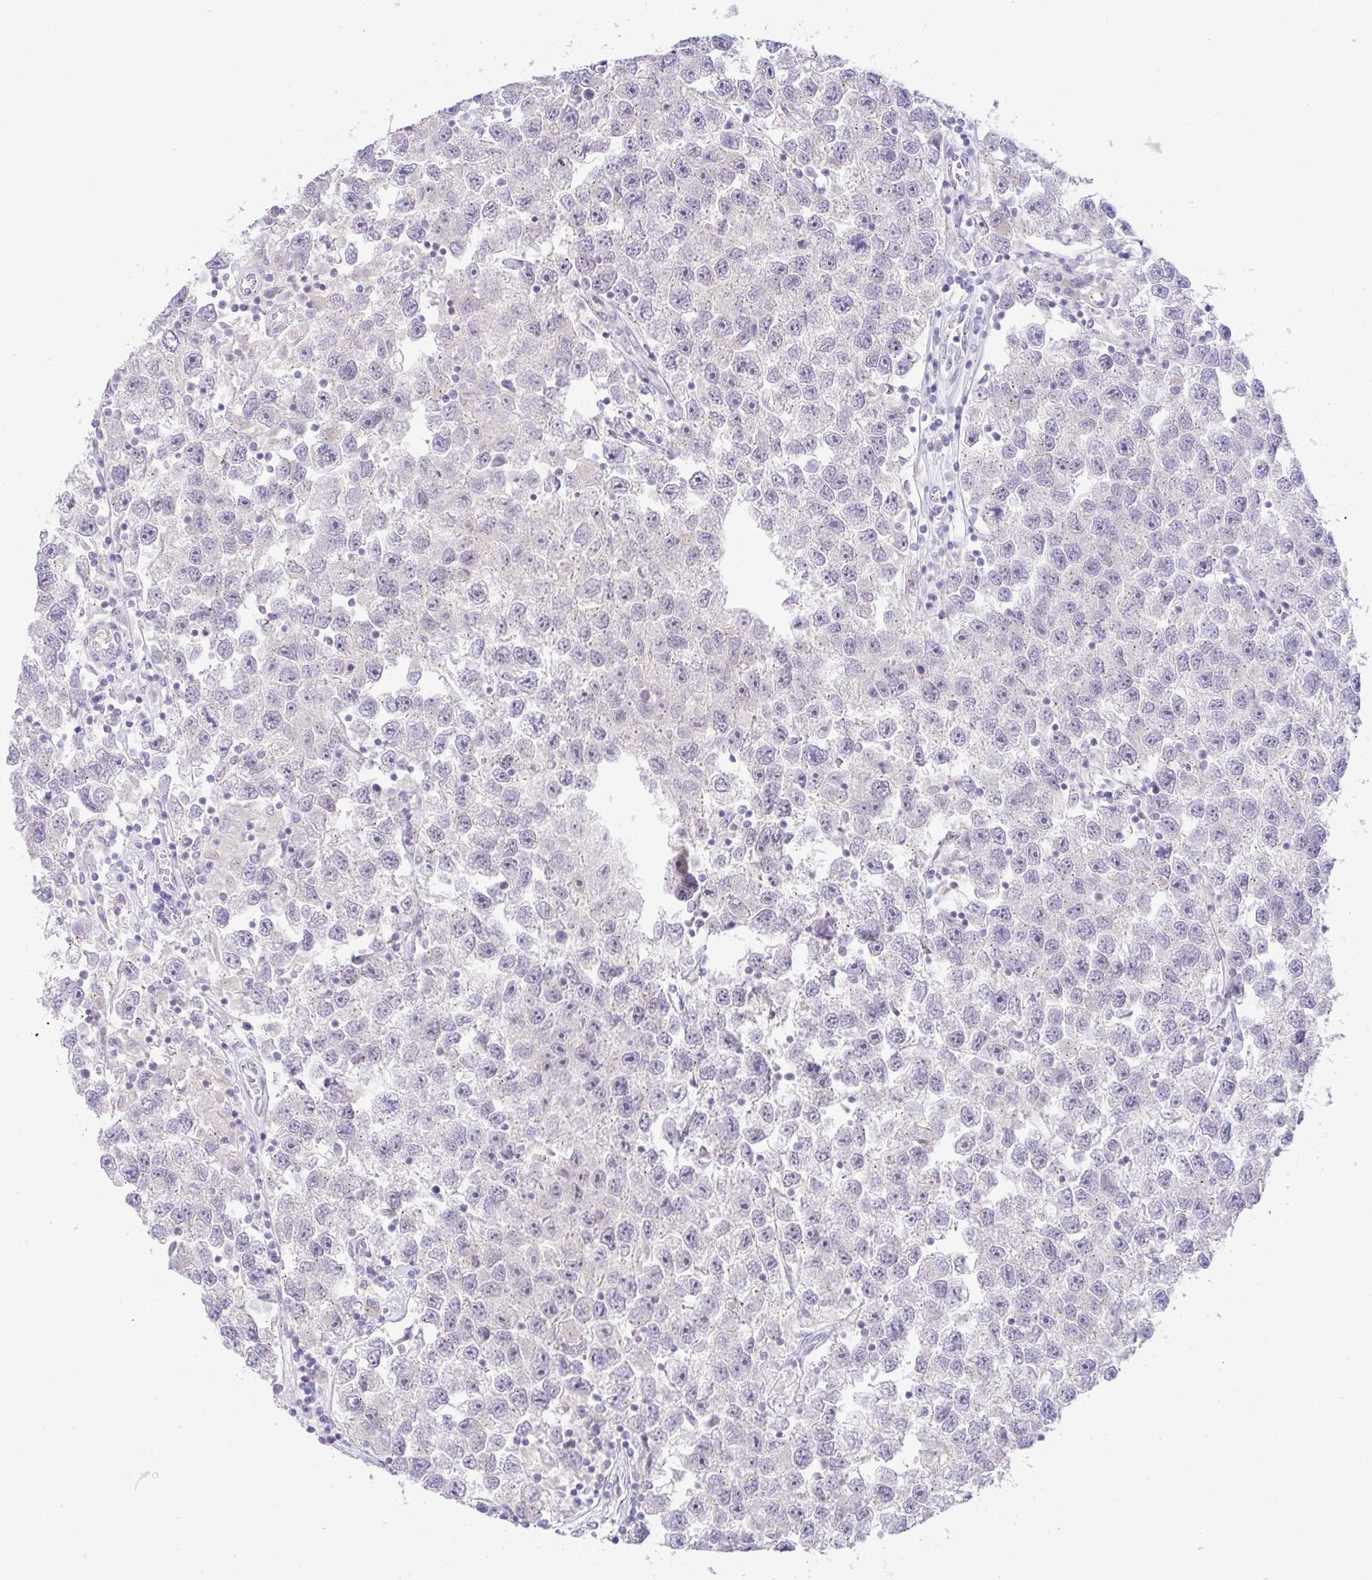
{"staining": {"intensity": "negative", "quantity": "none", "location": "none"}, "tissue": "testis cancer", "cell_type": "Tumor cells", "image_type": "cancer", "snomed": [{"axis": "morphology", "description": "Seminoma, NOS"}, {"axis": "topography", "description": "Testis"}], "caption": "A high-resolution image shows immunohistochemistry (IHC) staining of testis cancer, which shows no significant positivity in tumor cells. (Stains: DAB IHC with hematoxylin counter stain, Microscopy: brightfield microscopy at high magnification).", "gene": "FAM177A1", "patient": {"sex": "male", "age": 26}}